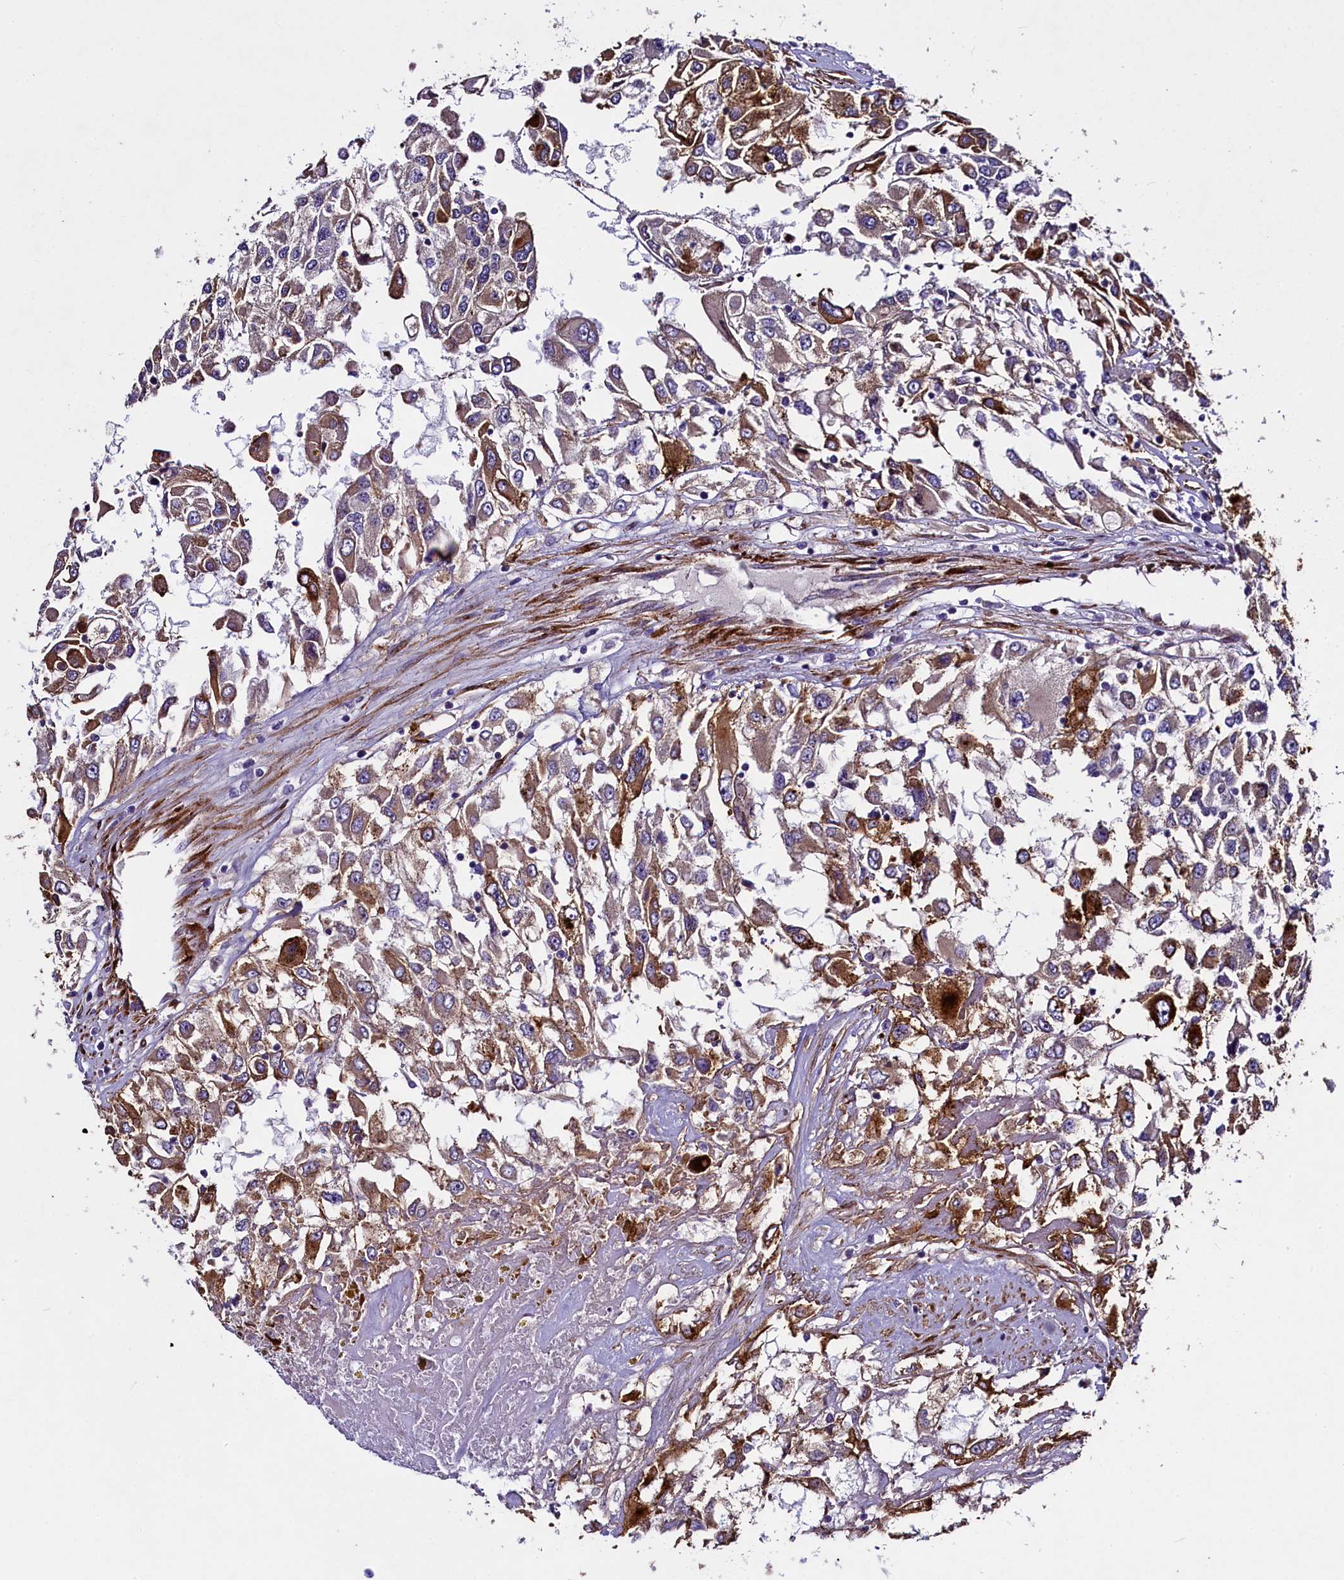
{"staining": {"intensity": "moderate", "quantity": "25%-75%", "location": "cytoplasmic/membranous"}, "tissue": "renal cancer", "cell_type": "Tumor cells", "image_type": "cancer", "snomed": [{"axis": "morphology", "description": "Adenocarcinoma, NOS"}, {"axis": "topography", "description": "Kidney"}], "caption": "A brown stain labels moderate cytoplasmic/membranous expression of a protein in renal adenocarcinoma tumor cells. (brown staining indicates protein expression, while blue staining denotes nuclei).", "gene": "MRC2", "patient": {"sex": "female", "age": 52}}